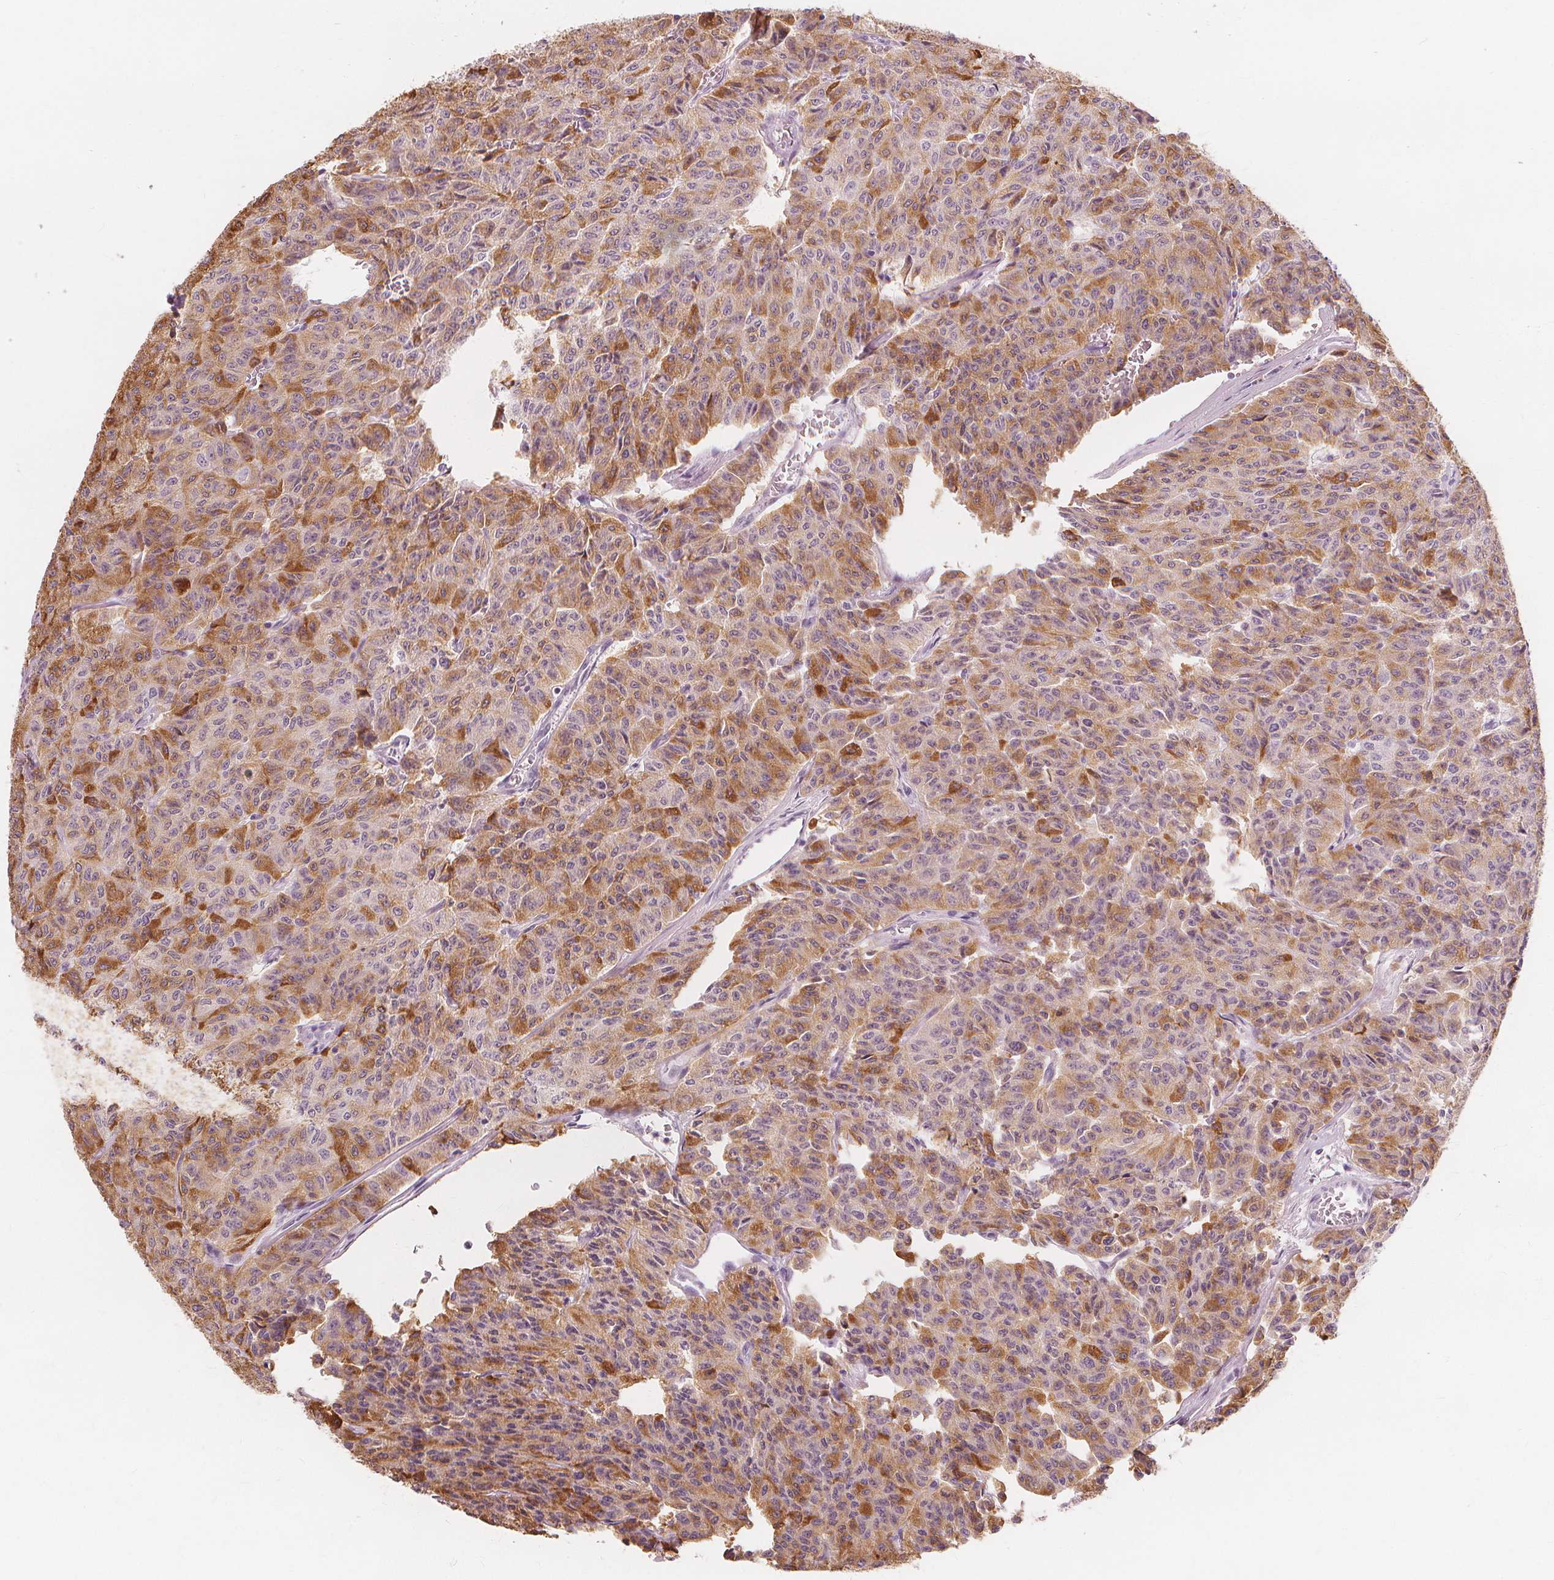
{"staining": {"intensity": "moderate", "quantity": "25%-75%", "location": "cytoplasmic/membranous"}, "tissue": "carcinoid", "cell_type": "Tumor cells", "image_type": "cancer", "snomed": [{"axis": "morphology", "description": "Carcinoid, malignant, NOS"}, {"axis": "topography", "description": "Lung"}], "caption": "Tumor cells exhibit medium levels of moderate cytoplasmic/membranous positivity in approximately 25%-75% of cells in carcinoid (malignant). Using DAB (3,3'-diaminobenzidine) (brown) and hematoxylin (blue) stains, captured at high magnification using brightfield microscopy.", "gene": "TFF1", "patient": {"sex": "male", "age": 71}}